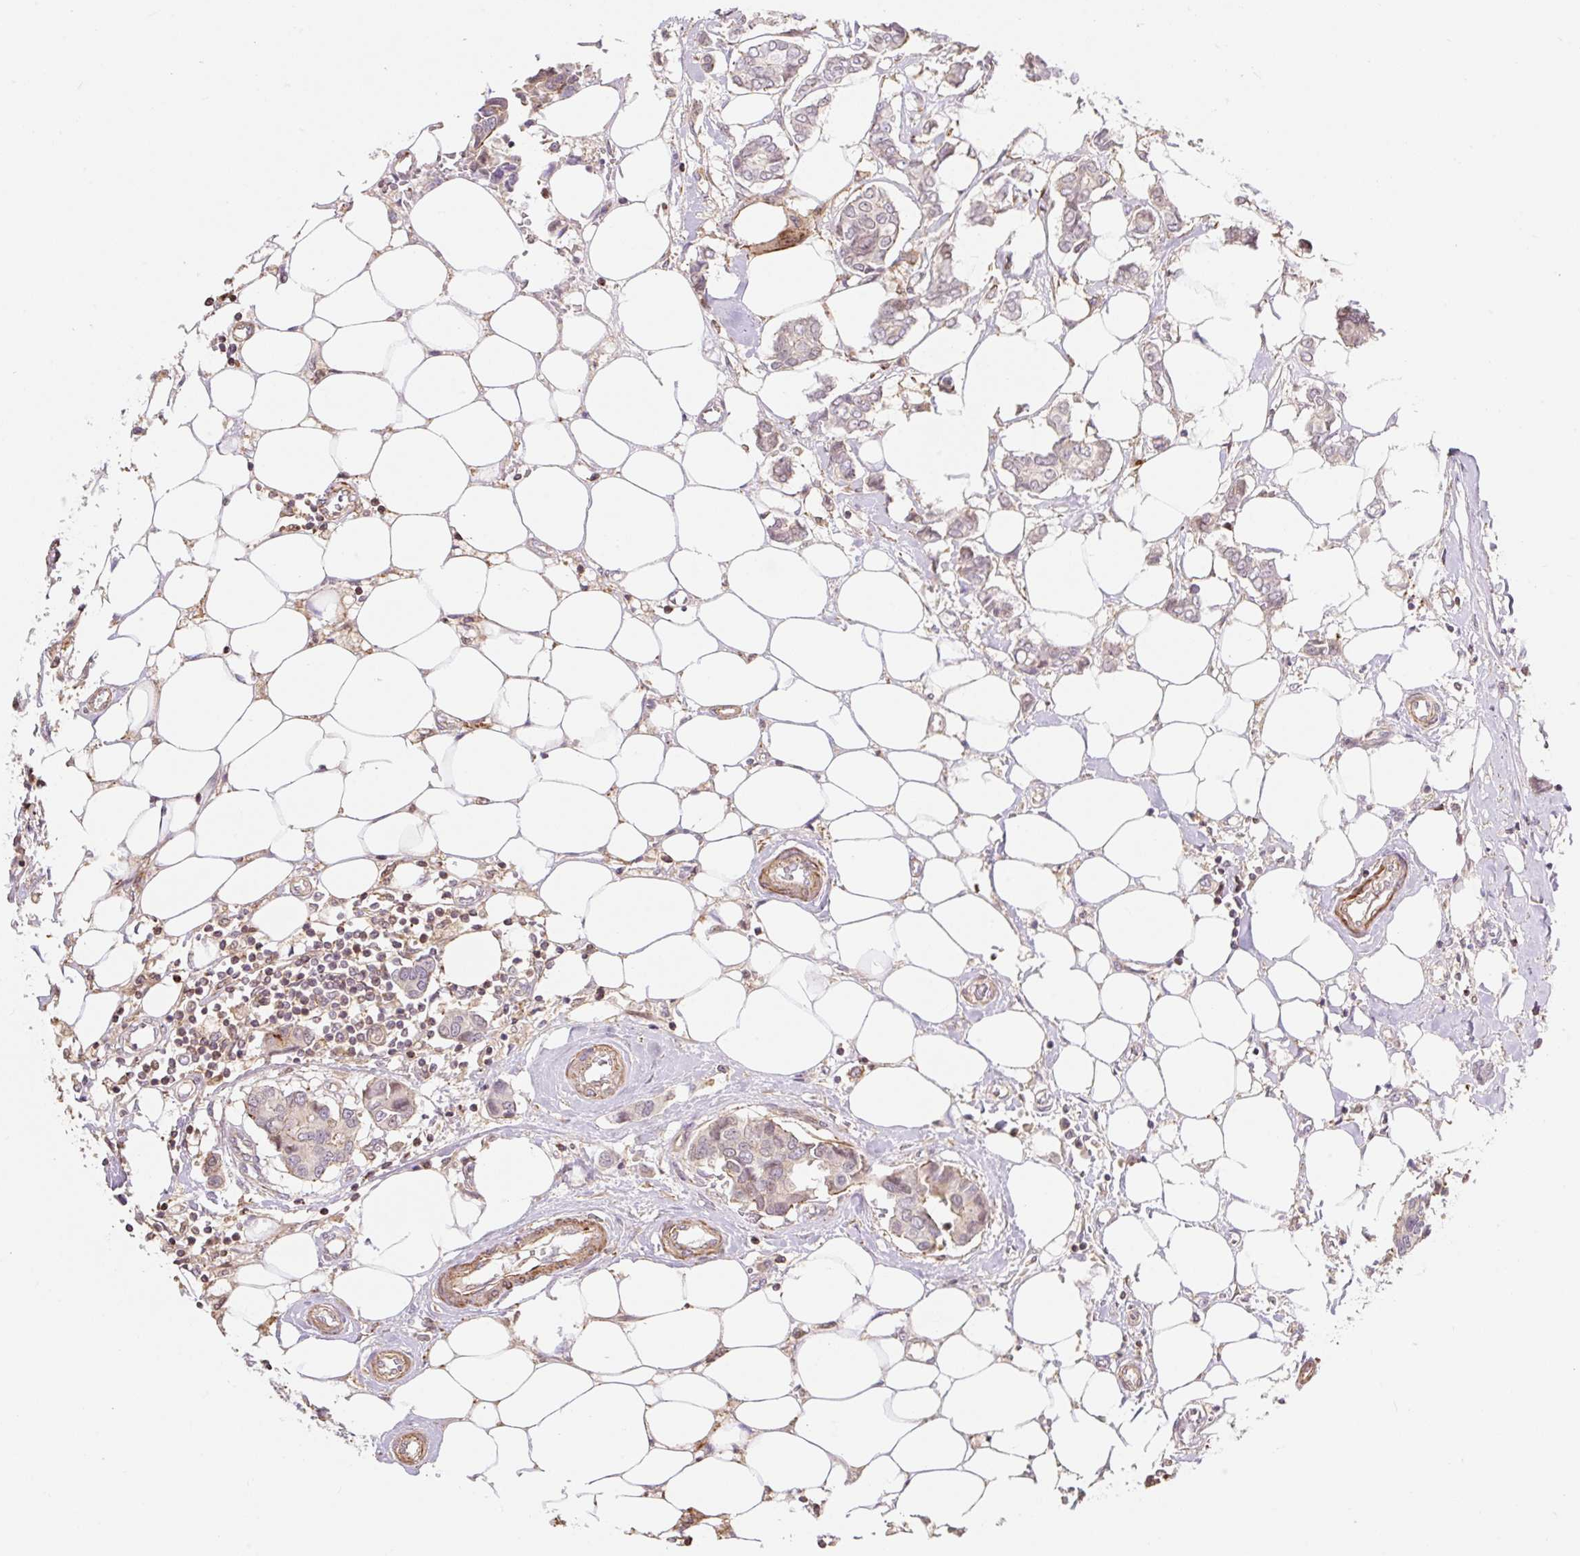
{"staining": {"intensity": "negative", "quantity": "none", "location": "none"}, "tissue": "breast cancer", "cell_type": "Tumor cells", "image_type": "cancer", "snomed": [{"axis": "morphology", "description": "Duct carcinoma"}, {"axis": "topography", "description": "Breast"}], "caption": "Immunohistochemistry (IHC) image of intraductal carcinoma (breast) stained for a protein (brown), which exhibits no staining in tumor cells.", "gene": "EMC10", "patient": {"sex": "female", "age": 73}}